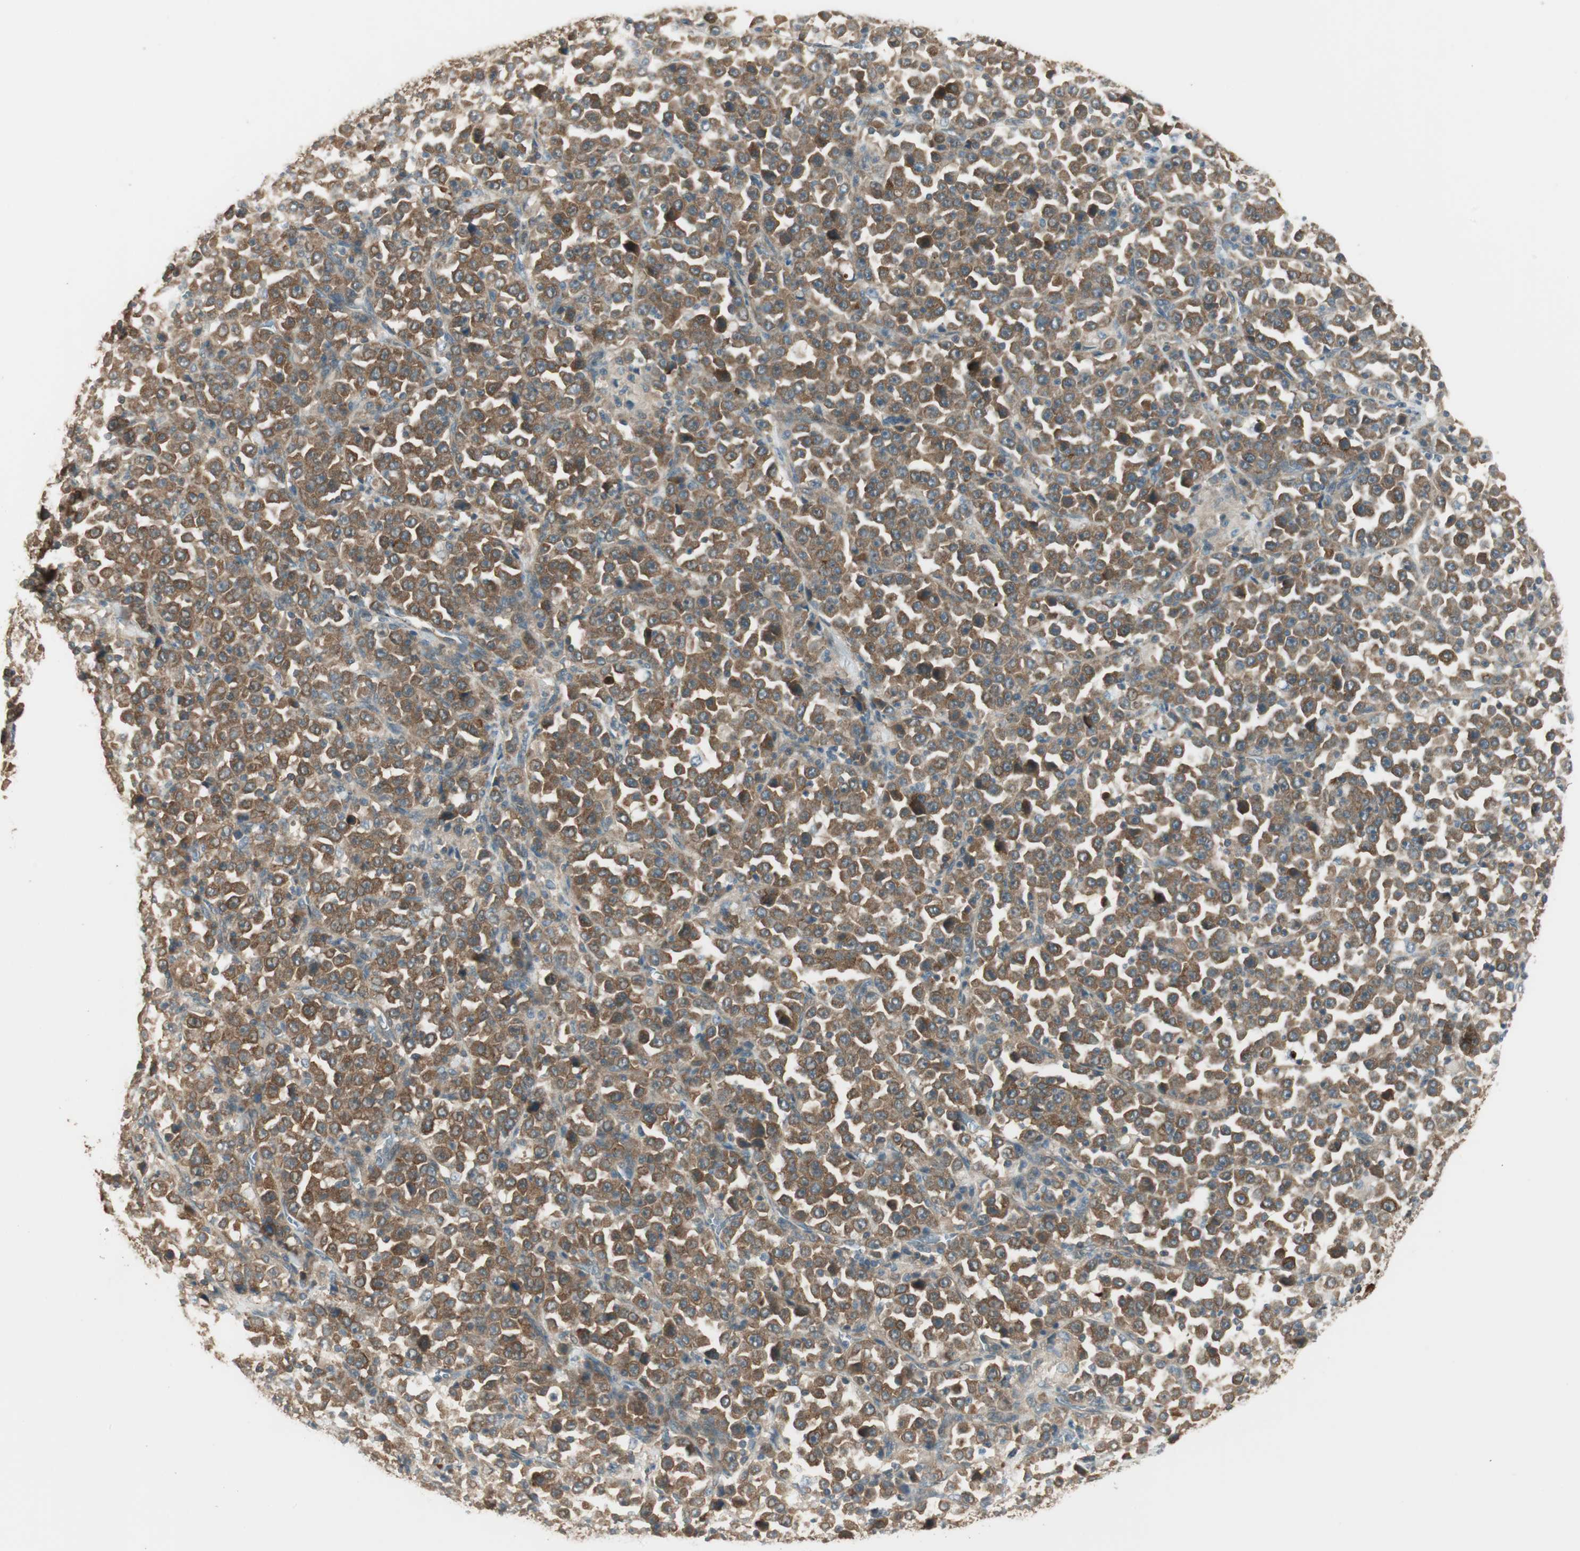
{"staining": {"intensity": "moderate", "quantity": ">75%", "location": "cytoplasmic/membranous"}, "tissue": "stomach cancer", "cell_type": "Tumor cells", "image_type": "cancer", "snomed": [{"axis": "morphology", "description": "Normal tissue, NOS"}, {"axis": "morphology", "description": "Adenocarcinoma, NOS"}, {"axis": "topography", "description": "Stomach, upper"}, {"axis": "topography", "description": "Stomach"}], "caption": "Human stomach cancer stained for a protein (brown) exhibits moderate cytoplasmic/membranous positive staining in about >75% of tumor cells.", "gene": "PFDN5", "patient": {"sex": "male", "age": 59}}